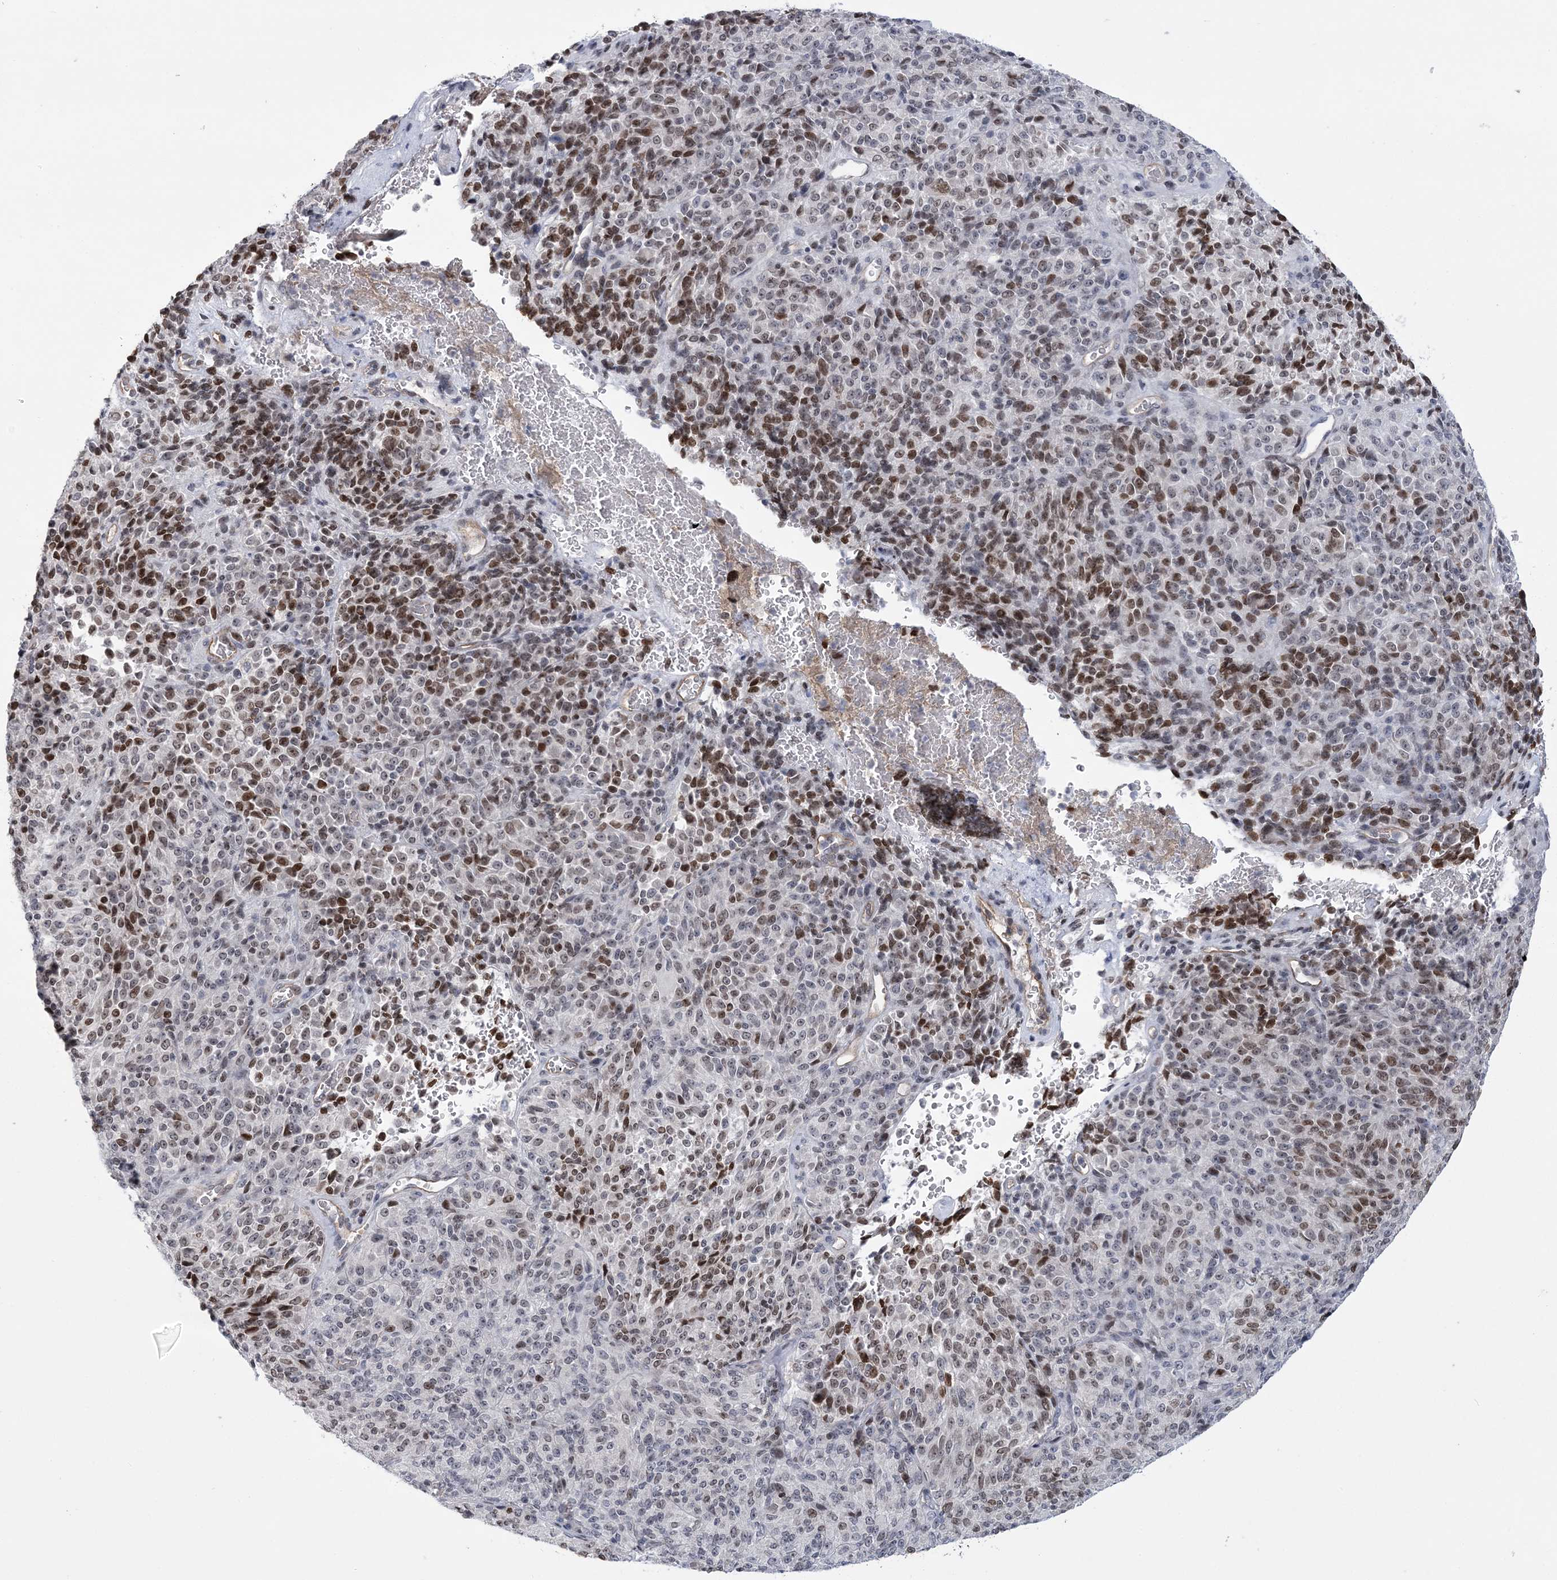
{"staining": {"intensity": "strong", "quantity": "25%-75%", "location": "nuclear"}, "tissue": "melanoma", "cell_type": "Tumor cells", "image_type": "cancer", "snomed": [{"axis": "morphology", "description": "Malignant melanoma, Metastatic site"}, {"axis": "topography", "description": "Brain"}], "caption": "Immunohistochemistry (IHC) photomicrograph of malignant melanoma (metastatic site) stained for a protein (brown), which shows high levels of strong nuclear expression in about 25%-75% of tumor cells.", "gene": "HOMEZ", "patient": {"sex": "female", "age": 56}}